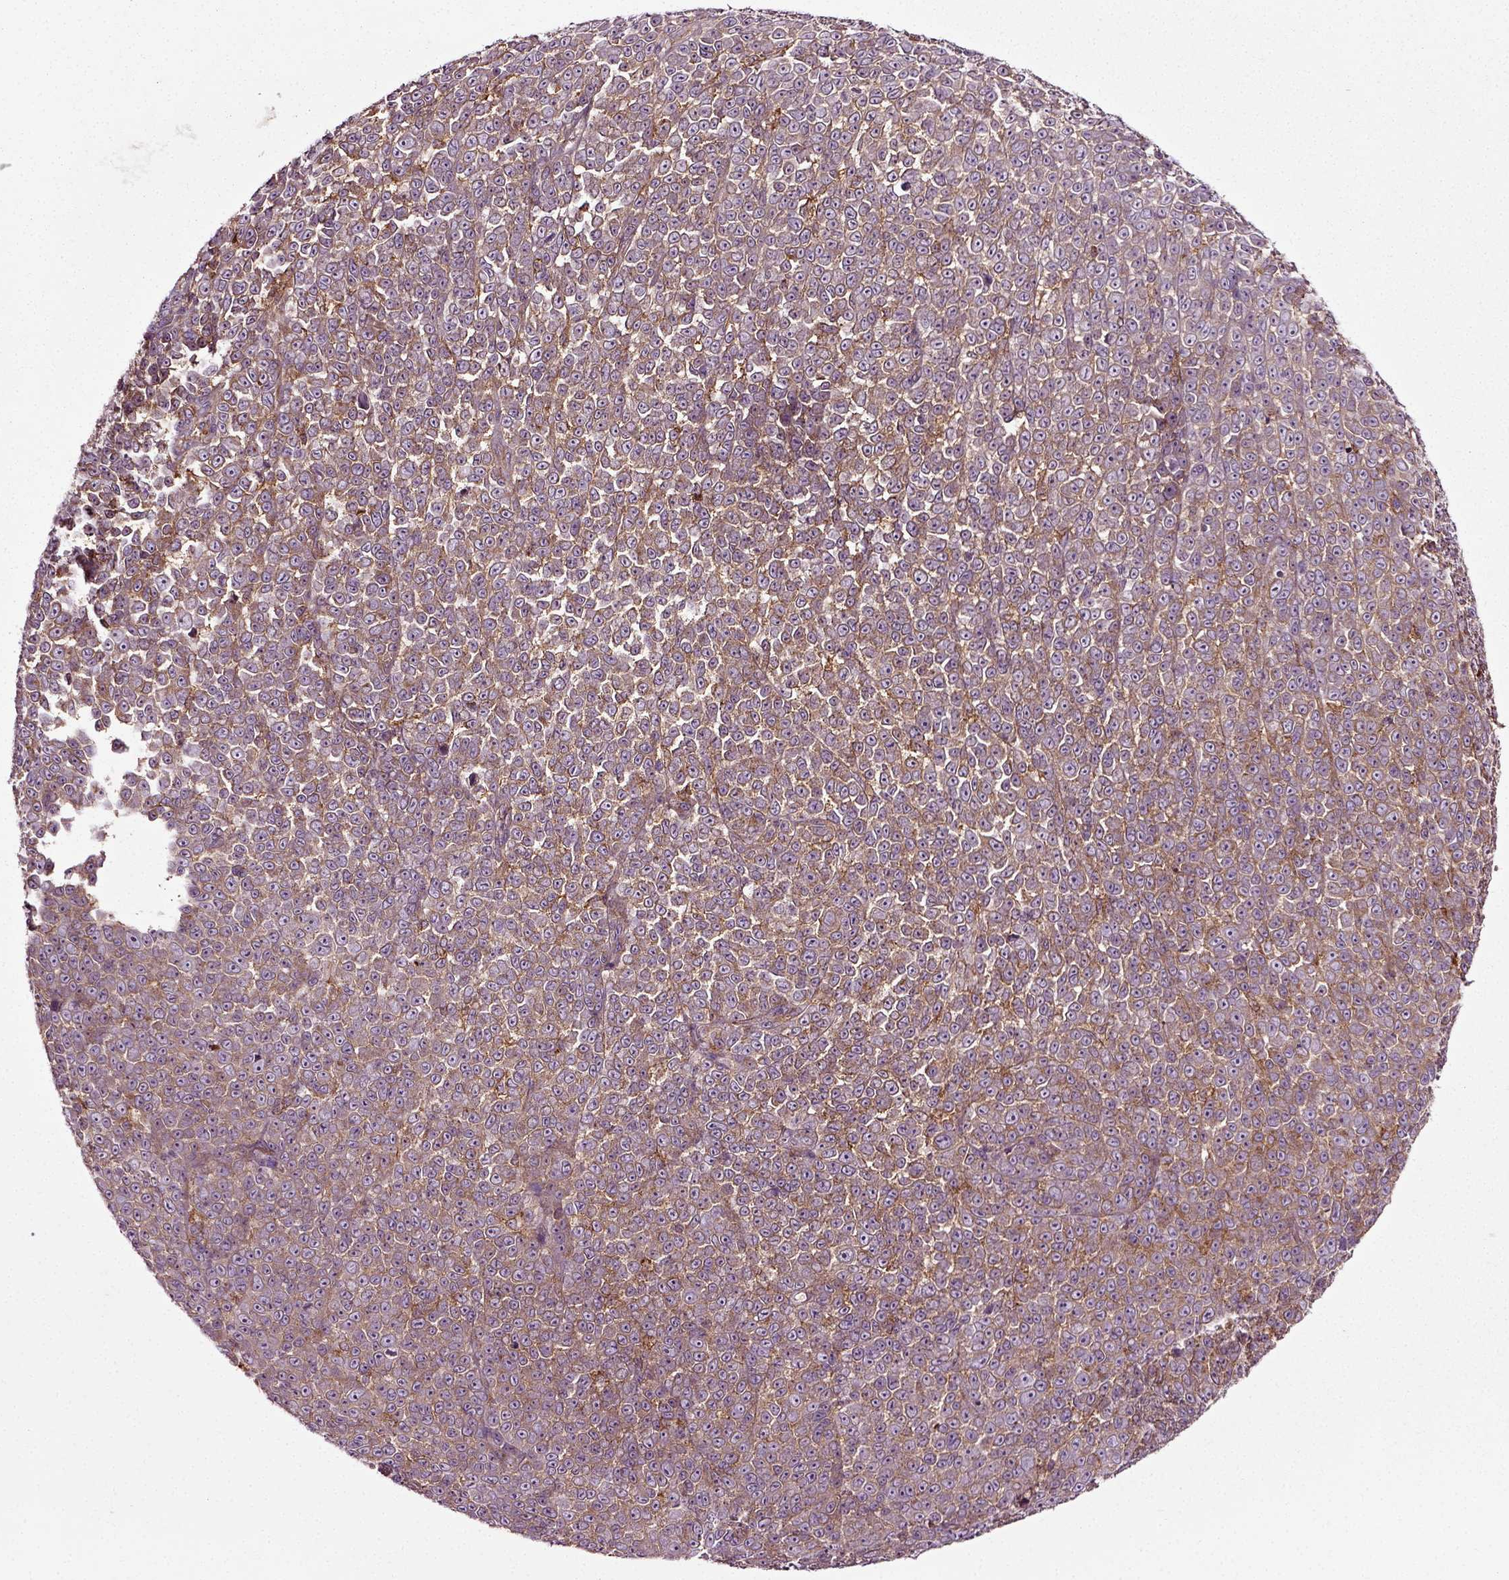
{"staining": {"intensity": "moderate", "quantity": "<25%", "location": "cytoplasmic/membranous"}, "tissue": "melanoma", "cell_type": "Tumor cells", "image_type": "cancer", "snomed": [{"axis": "morphology", "description": "Malignant melanoma, NOS"}, {"axis": "topography", "description": "Skin"}], "caption": "There is low levels of moderate cytoplasmic/membranous staining in tumor cells of malignant melanoma, as demonstrated by immunohistochemical staining (brown color).", "gene": "RHOF", "patient": {"sex": "female", "age": 95}}